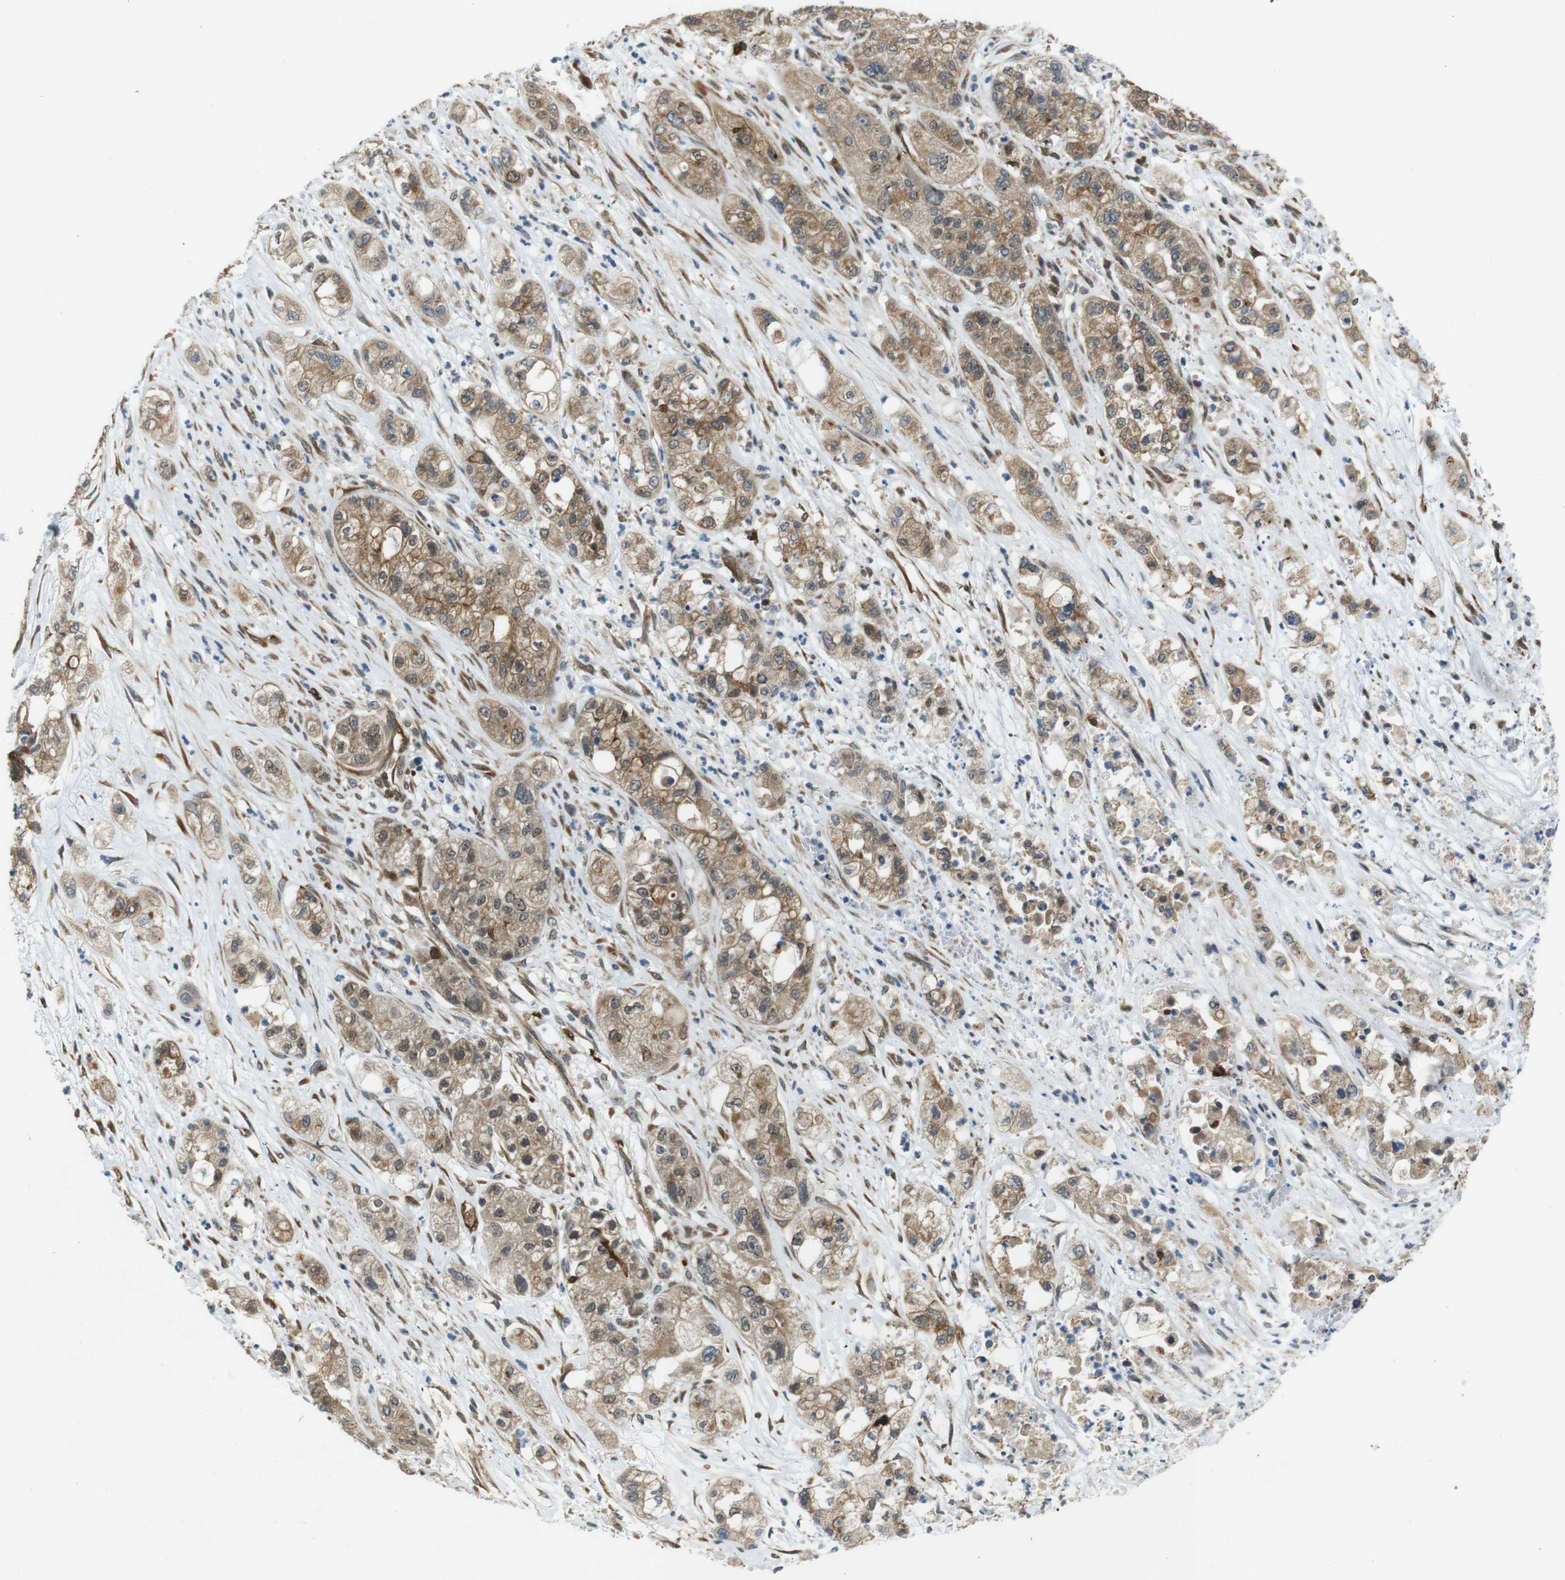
{"staining": {"intensity": "moderate", "quantity": ">75%", "location": "cytoplasmic/membranous,nuclear"}, "tissue": "pancreatic cancer", "cell_type": "Tumor cells", "image_type": "cancer", "snomed": [{"axis": "morphology", "description": "Adenocarcinoma, NOS"}, {"axis": "topography", "description": "Pancreas"}], "caption": "Moderate cytoplasmic/membranous and nuclear protein positivity is appreciated in about >75% of tumor cells in pancreatic cancer (adenocarcinoma). Using DAB (3,3'-diaminobenzidine) (brown) and hematoxylin (blue) stains, captured at high magnification using brightfield microscopy.", "gene": "PALD1", "patient": {"sex": "female", "age": 78}}